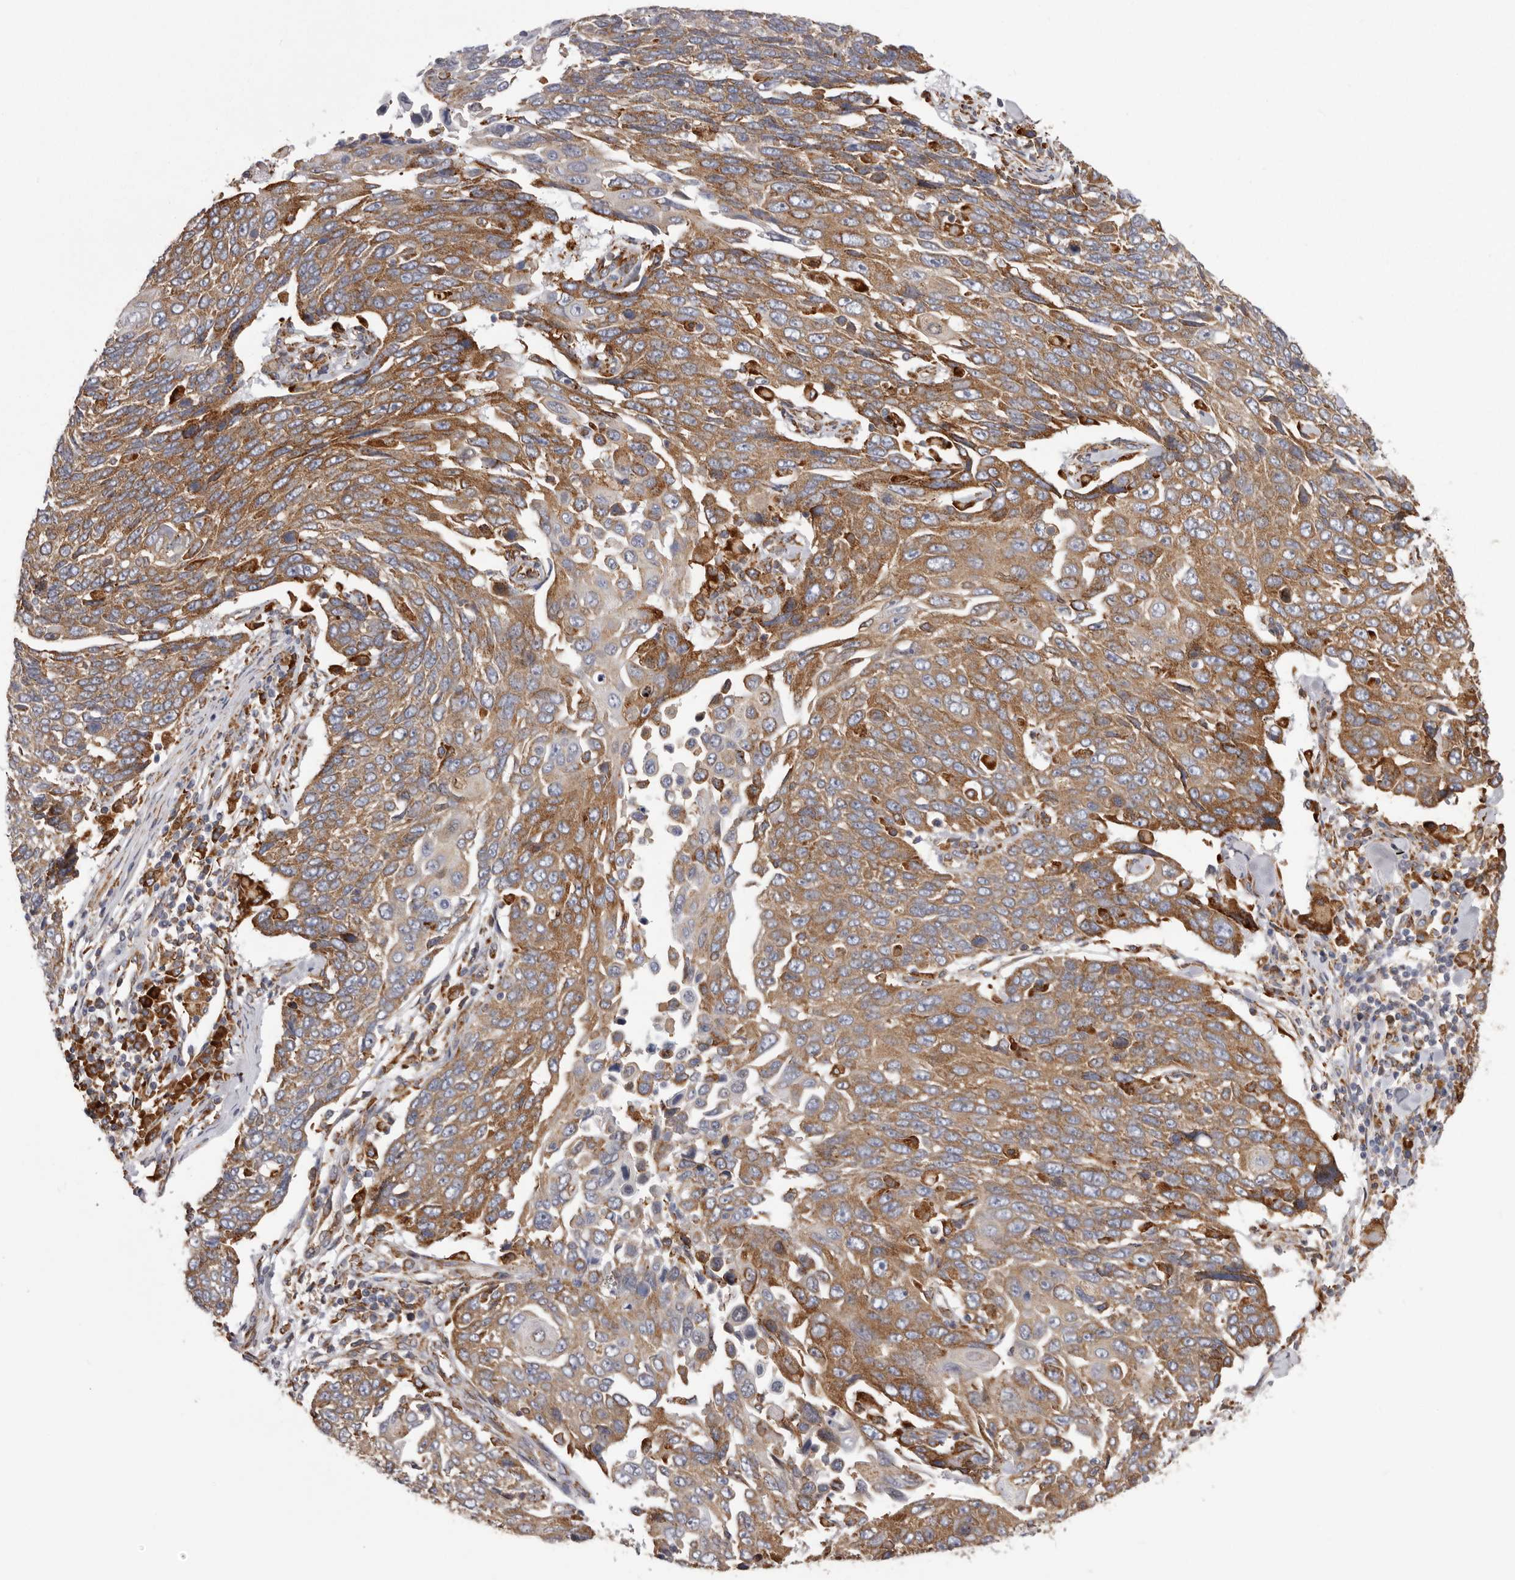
{"staining": {"intensity": "moderate", "quantity": ">75%", "location": "cytoplasmic/membranous"}, "tissue": "lung cancer", "cell_type": "Tumor cells", "image_type": "cancer", "snomed": [{"axis": "morphology", "description": "Squamous cell carcinoma, NOS"}, {"axis": "topography", "description": "Lung"}], "caption": "A high-resolution histopathology image shows IHC staining of lung squamous cell carcinoma, which exhibits moderate cytoplasmic/membranous expression in approximately >75% of tumor cells. (Stains: DAB in brown, nuclei in blue, Microscopy: brightfield microscopy at high magnification).", "gene": "QRSL1", "patient": {"sex": "male", "age": 66}}